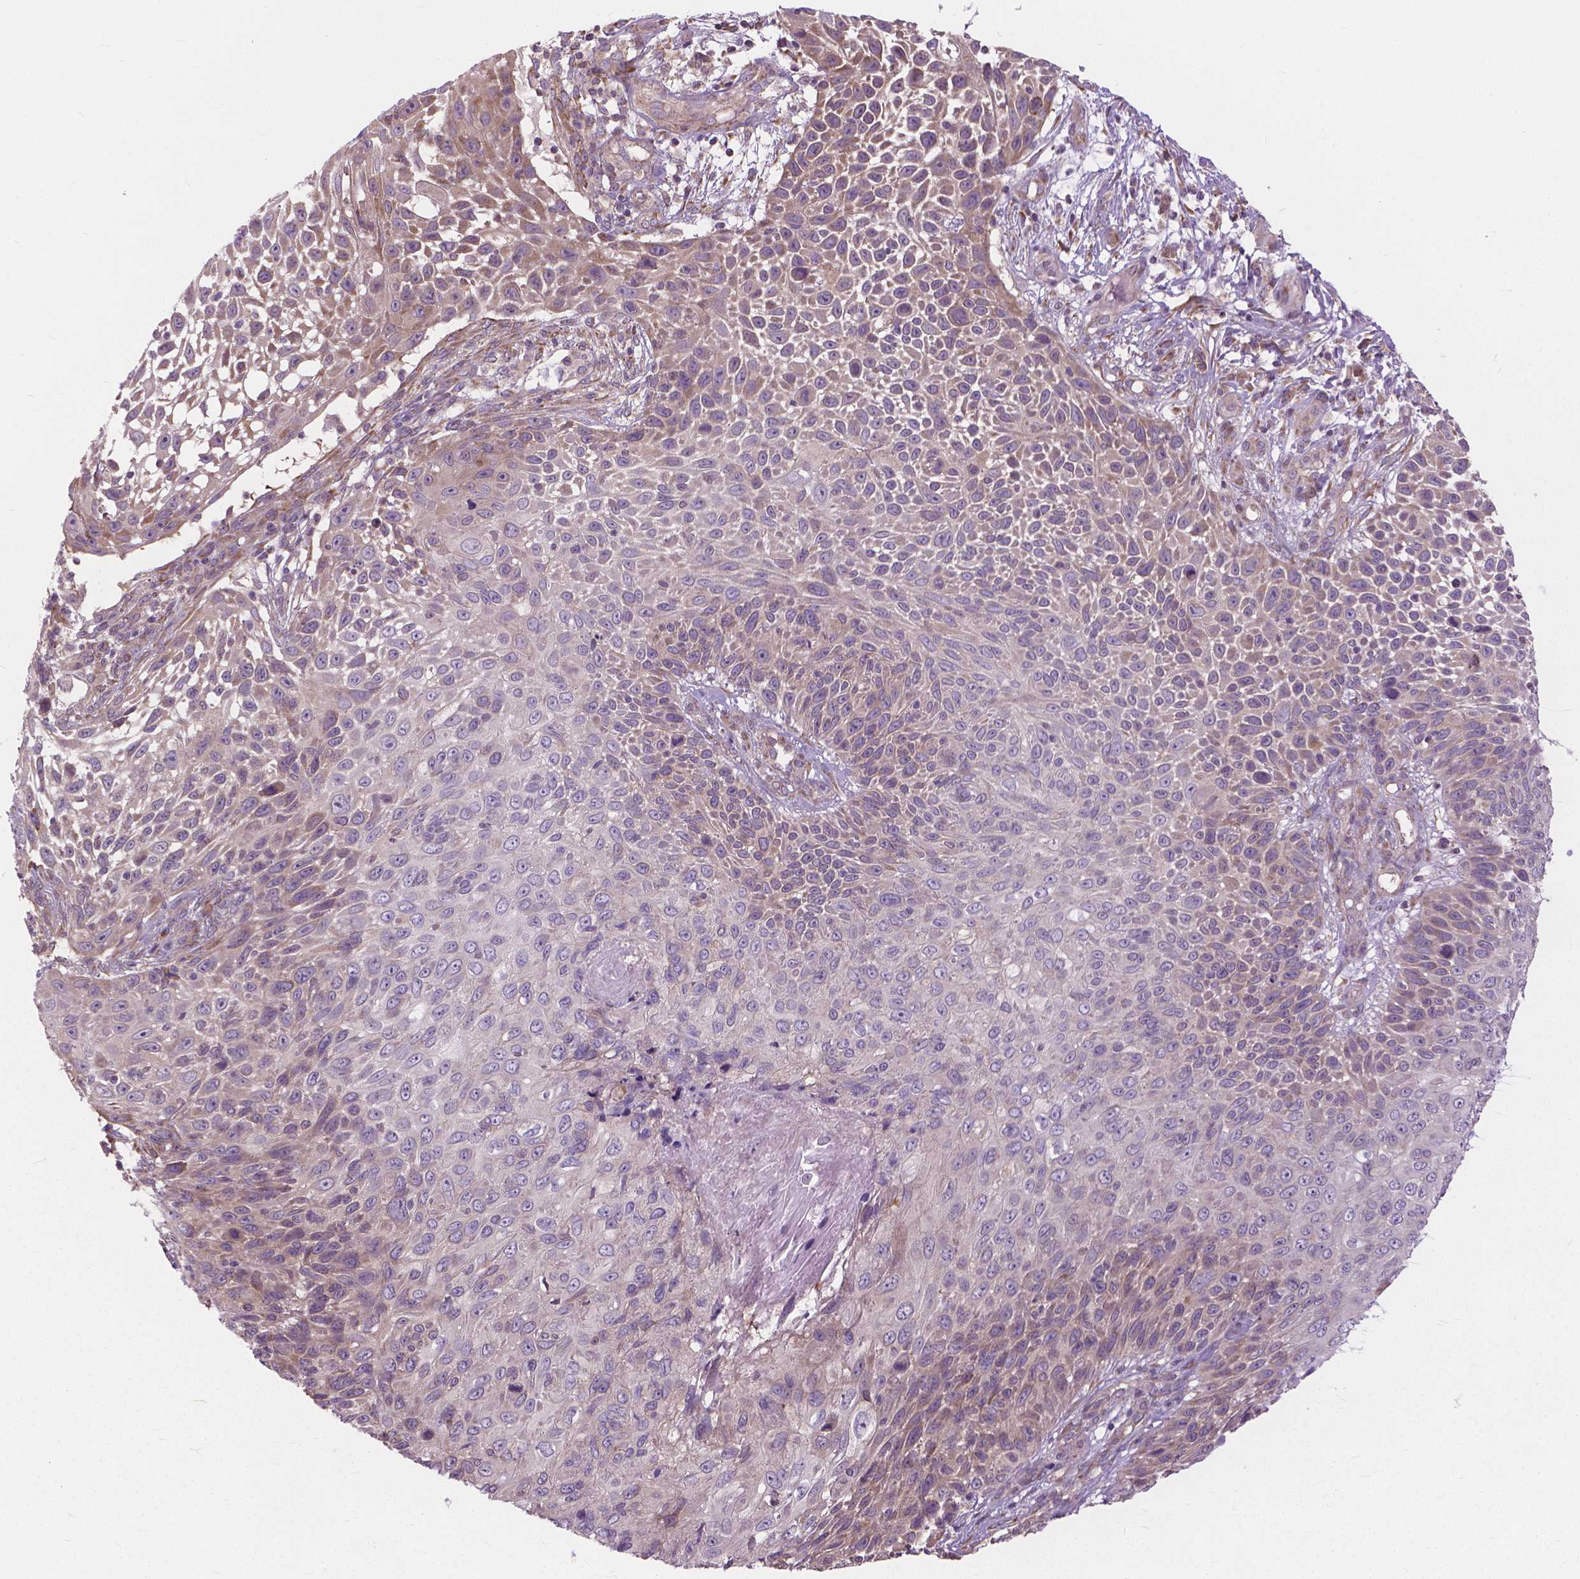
{"staining": {"intensity": "weak", "quantity": "<25%", "location": "cytoplasmic/membranous"}, "tissue": "skin cancer", "cell_type": "Tumor cells", "image_type": "cancer", "snomed": [{"axis": "morphology", "description": "Squamous cell carcinoma, NOS"}, {"axis": "topography", "description": "Skin"}], "caption": "Protein analysis of skin cancer reveals no significant staining in tumor cells.", "gene": "NUDT1", "patient": {"sex": "male", "age": 92}}